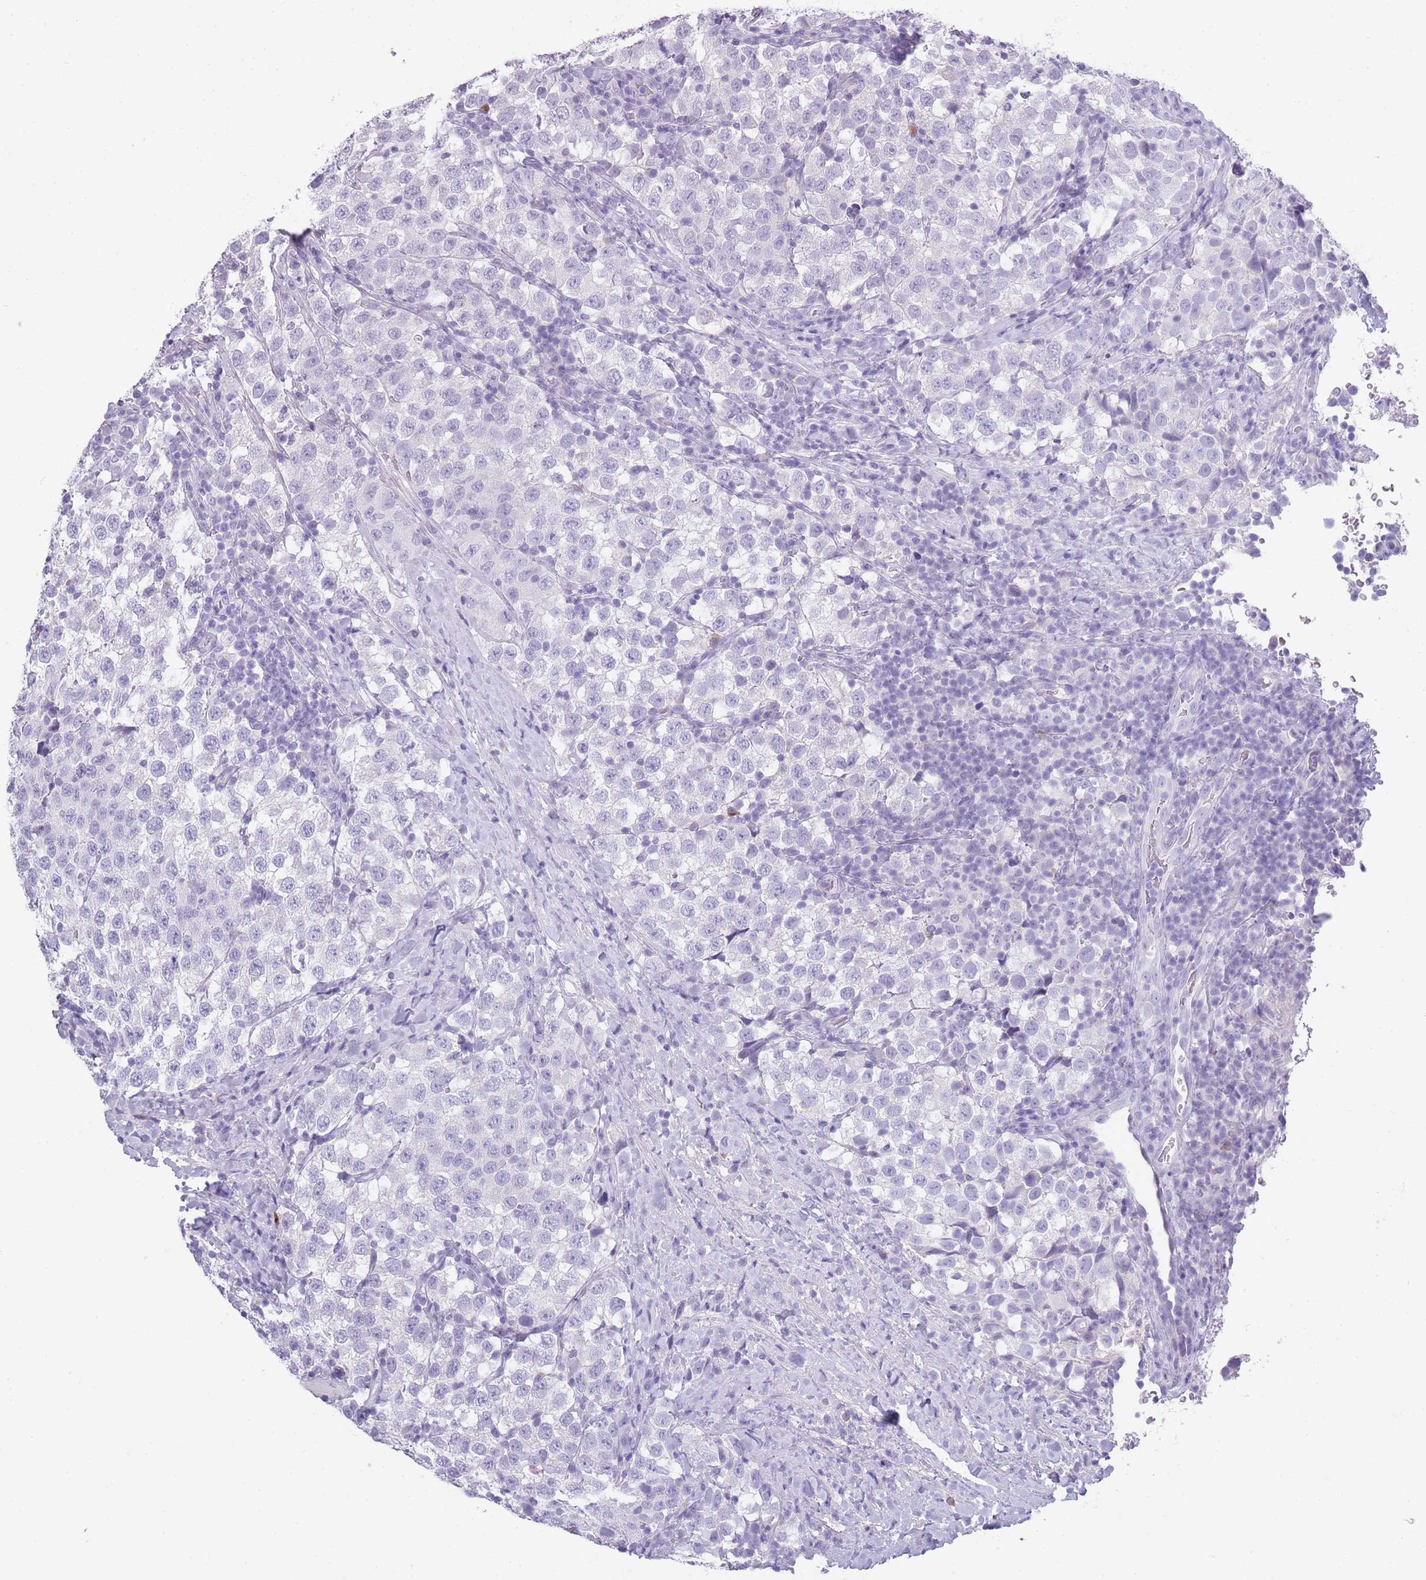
{"staining": {"intensity": "negative", "quantity": "none", "location": "none"}, "tissue": "testis cancer", "cell_type": "Tumor cells", "image_type": "cancer", "snomed": [{"axis": "morphology", "description": "Seminoma, NOS"}, {"axis": "topography", "description": "Testis"}], "caption": "Photomicrograph shows no significant protein expression in tumor cells of seminoma (testis). (DAB (3,3'-diaminobenzidine) immunohistochemistry, high magnification).", "gene": "TCP11", "patient": {"sex": "male", "age": 34}}